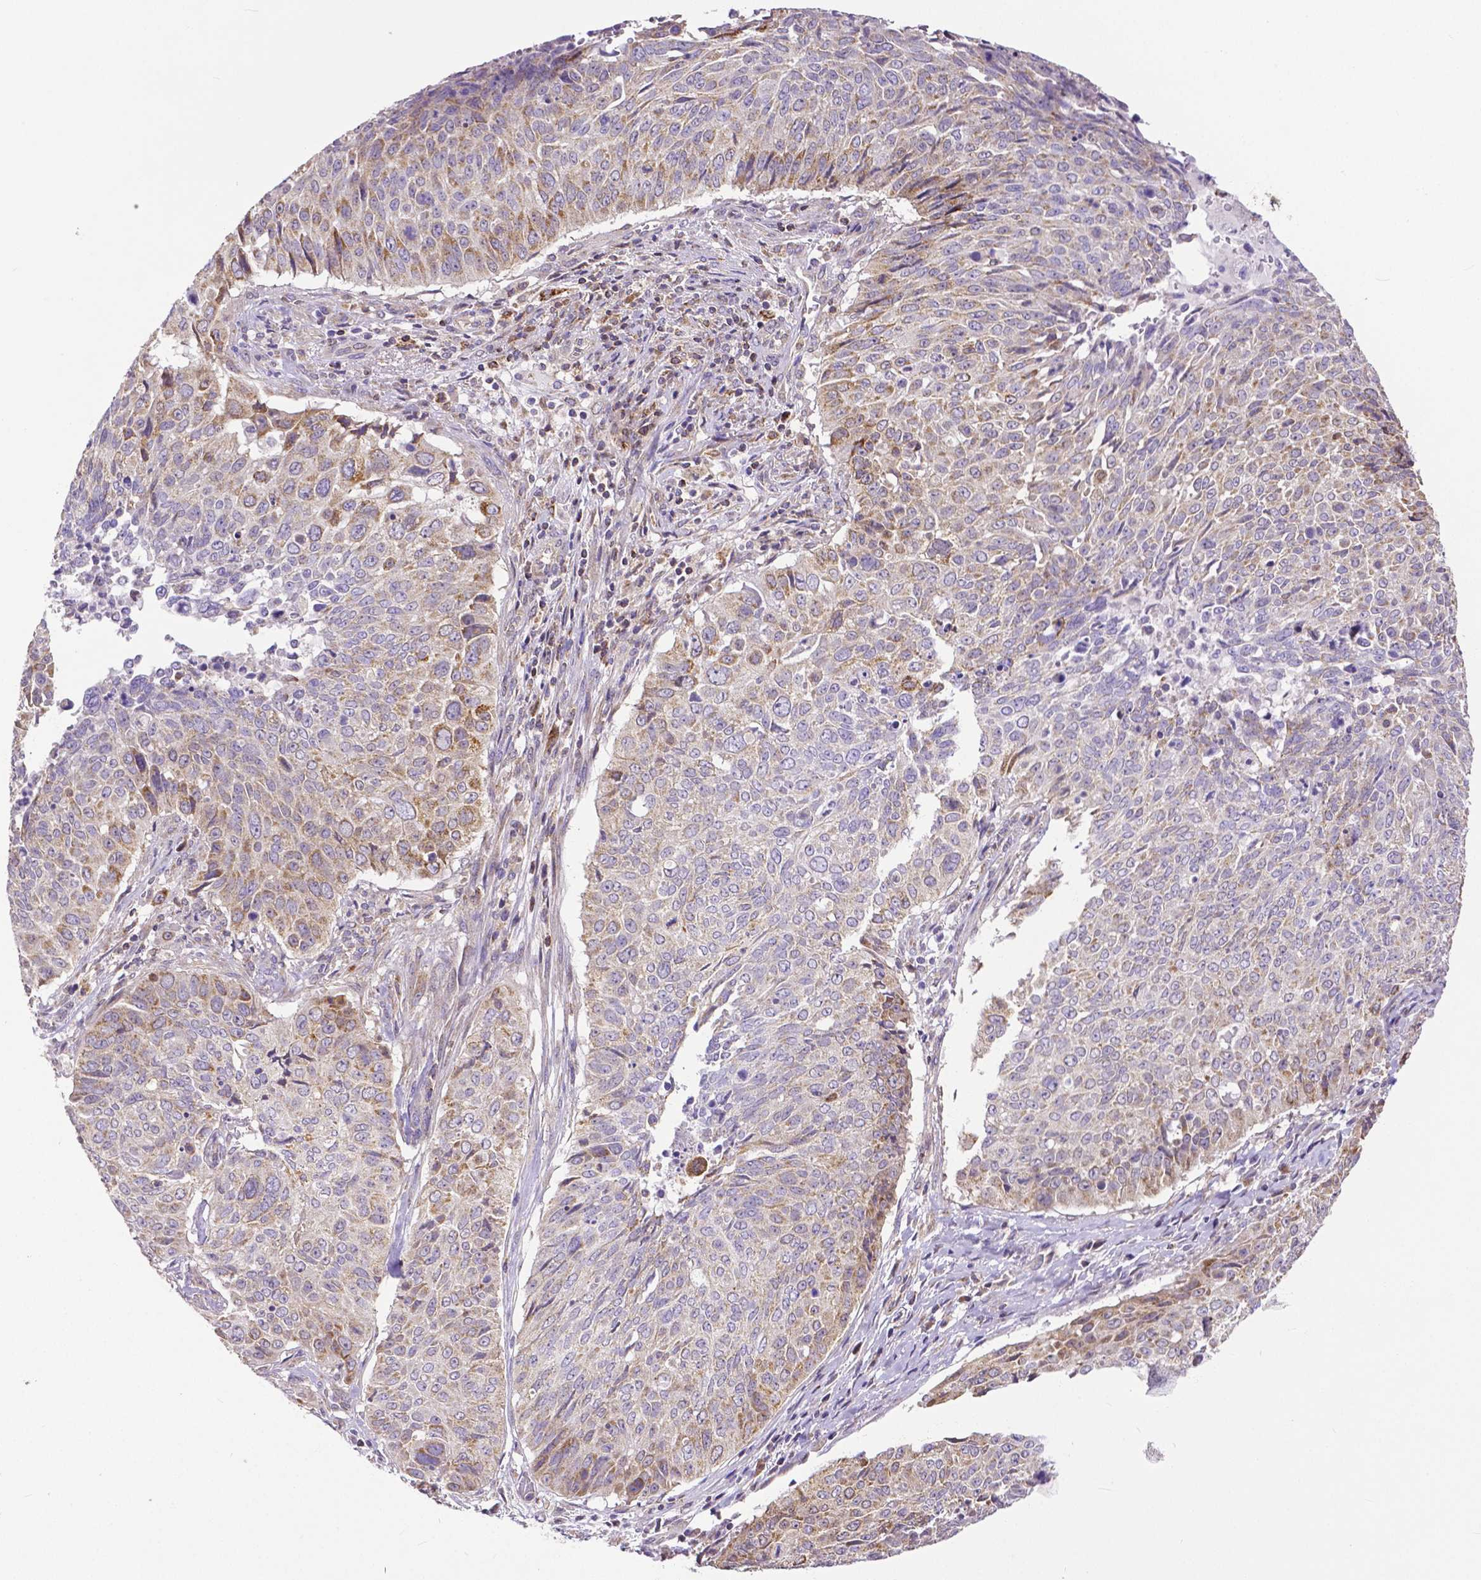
{"staining": {"intensity": "moderate", "quantity": "<25%", "location": "cytoplasmic/membranous"}, "tissue": "lung cancer", "cell_type": "Tumor cells", "image_type": "cancer", "snomed": [{"axis": "morphology", "description": "Normal tissue, NOS"}, {"axis": "morphology", "description": "Squamous cell carcinoma, NOS"}, {"axis": "topography", "description": "Bronchus"}, {"axis": "topography", "description": "Lung"}], "caption": "Protein expression by IHC reveals moderate cytoplasmic/membranous staining in approximately <25% of tumor cells in squamous cell carcinoma (lung).", "gene": "MCL1", "patient": {"sex": "male", "age": 64}}